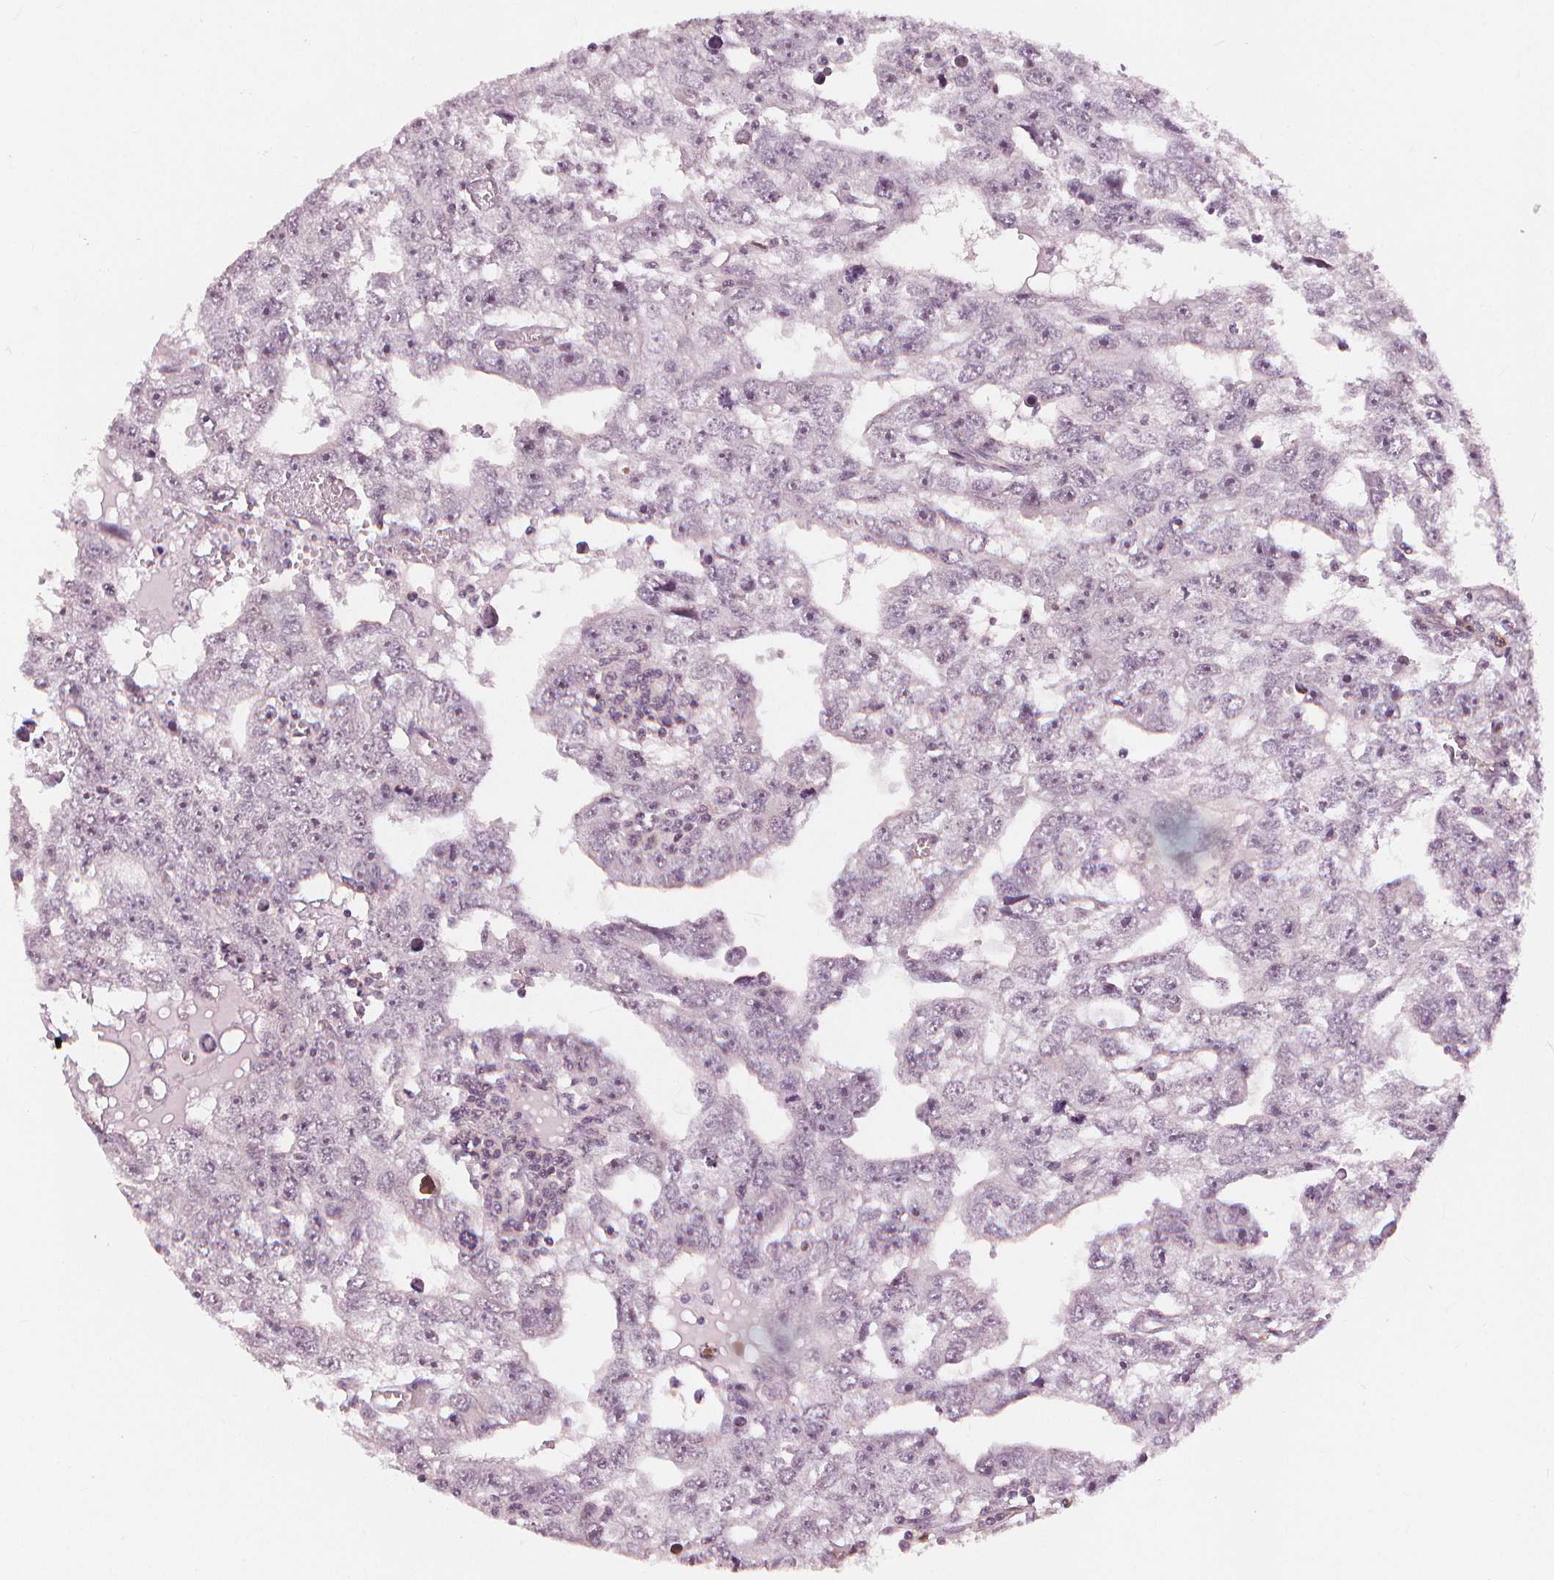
{"staining": {"intensity": "negative", "quantity": "none", "location": "none"}, "tissue": "testis cancer", "cell_type": "Tumor cells", "image_type": "cancer", "snomed": [{"axis": "morphology", "description": "Carcinoma, Embryonal, NOS"}, {"axis": "topography", "description": "Testis"}], "caption": "Protein analysis of testis cancer displays no significant staining in tumor cells.", "gene": "SLC34A1", "patient": {"sex": "male", "age": 20}}